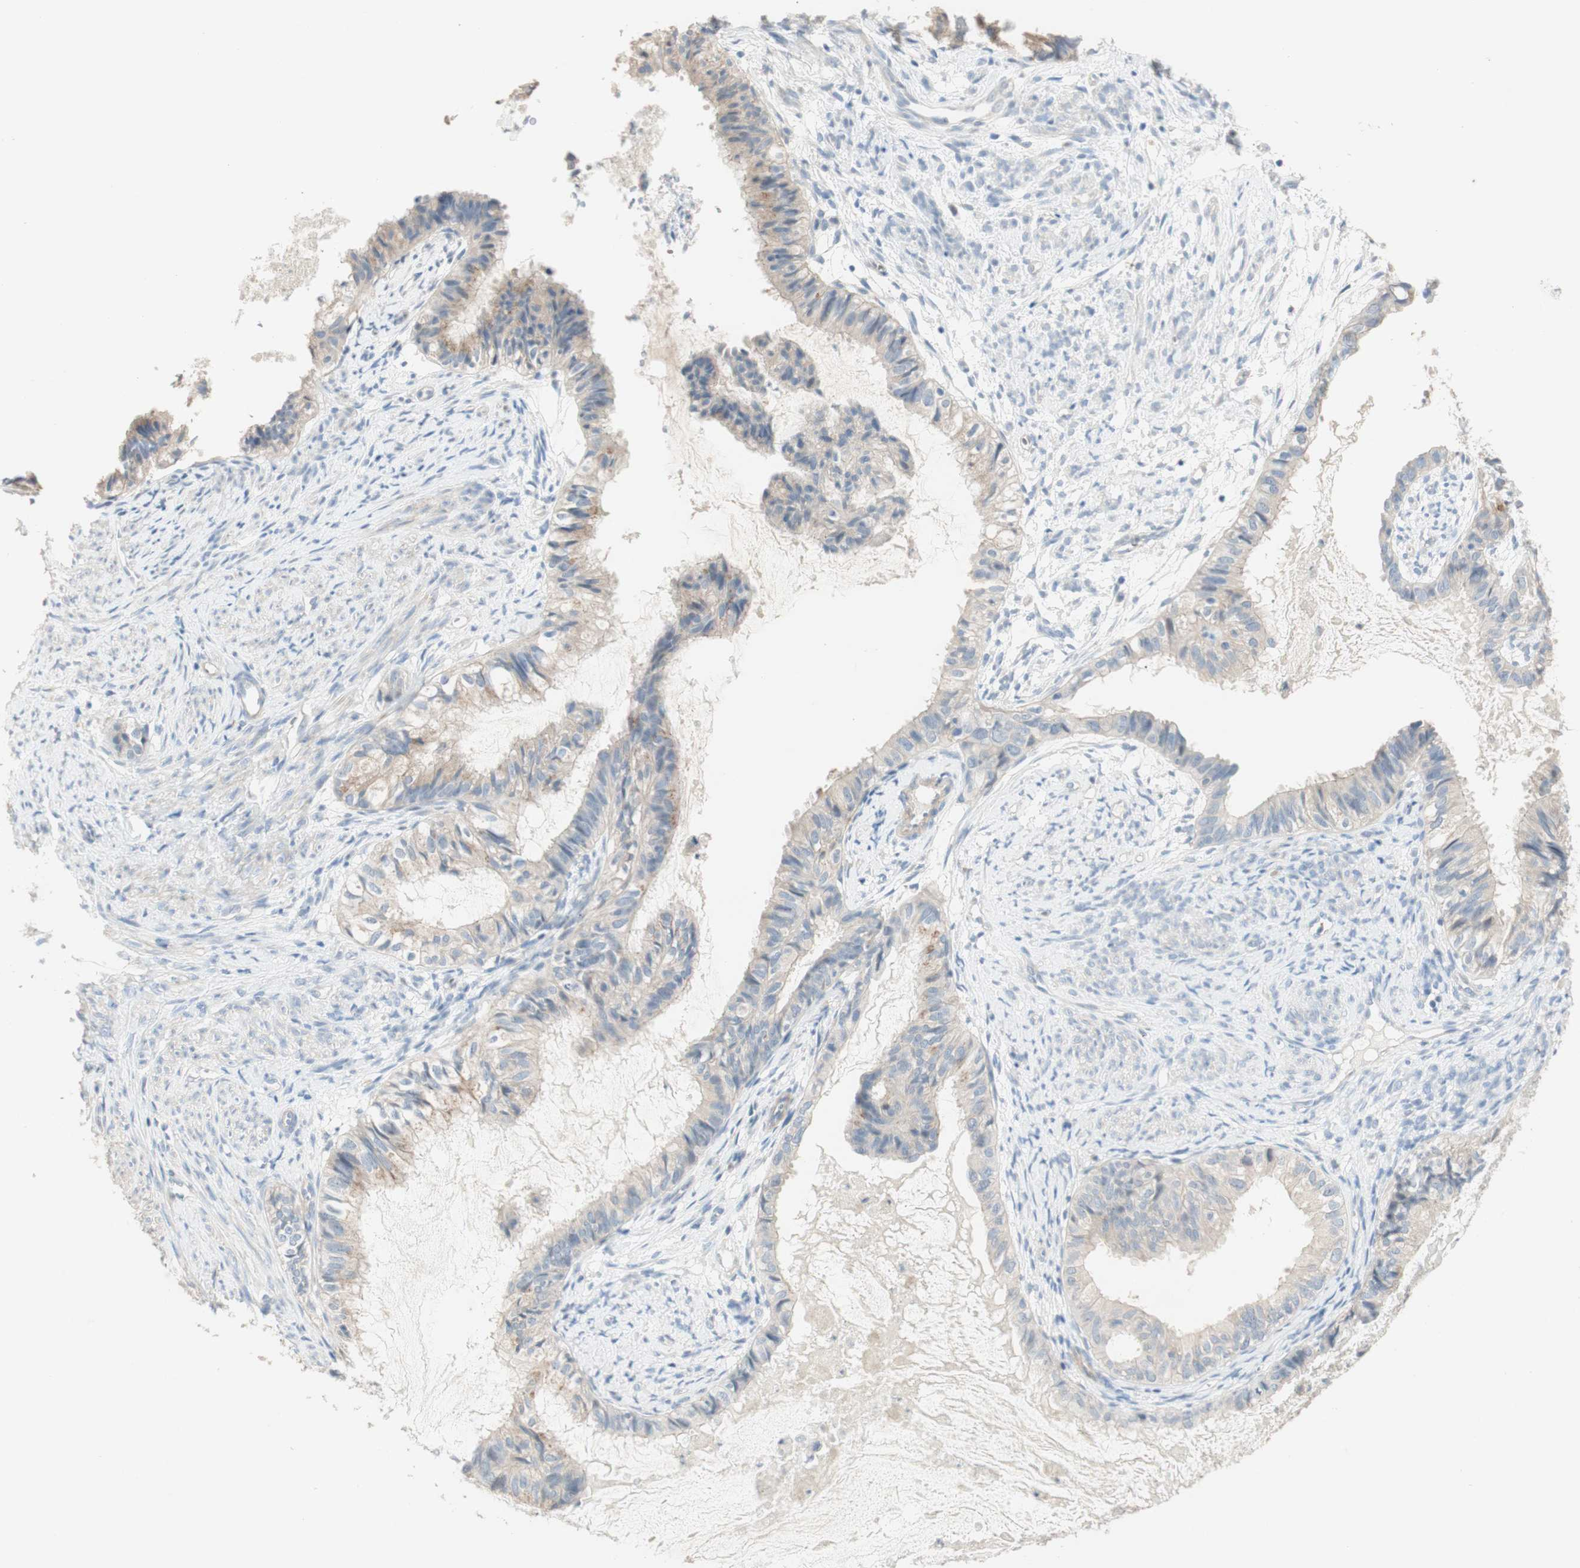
{"staining": {"intensity": "weak", "quantity": ">75%", "location": "cytoplasmic/membranous"}, "tissue": "cervical cancer", "cell_type": "Tumor cells", "image_type": "cancer", "snomed": [{"axis": "morphology", "description": "Normal tissue, NOS"}, {"axis": "morphology", "description": "Adenocarcinoma, NOS"}, {"axis": "topography", "description": "Cervix"}, {"axis": "topography", "description": "Endometrium"}], "caption": "This is a photomicrograph of immunohistochemistry (IHC) staining of cervical adenocarcinoma, which shows weak staining in the cytoplasmic/membranous of tumor cells.", "gene": "MANEA", "patient": {"sex": "female", "age": 86}}